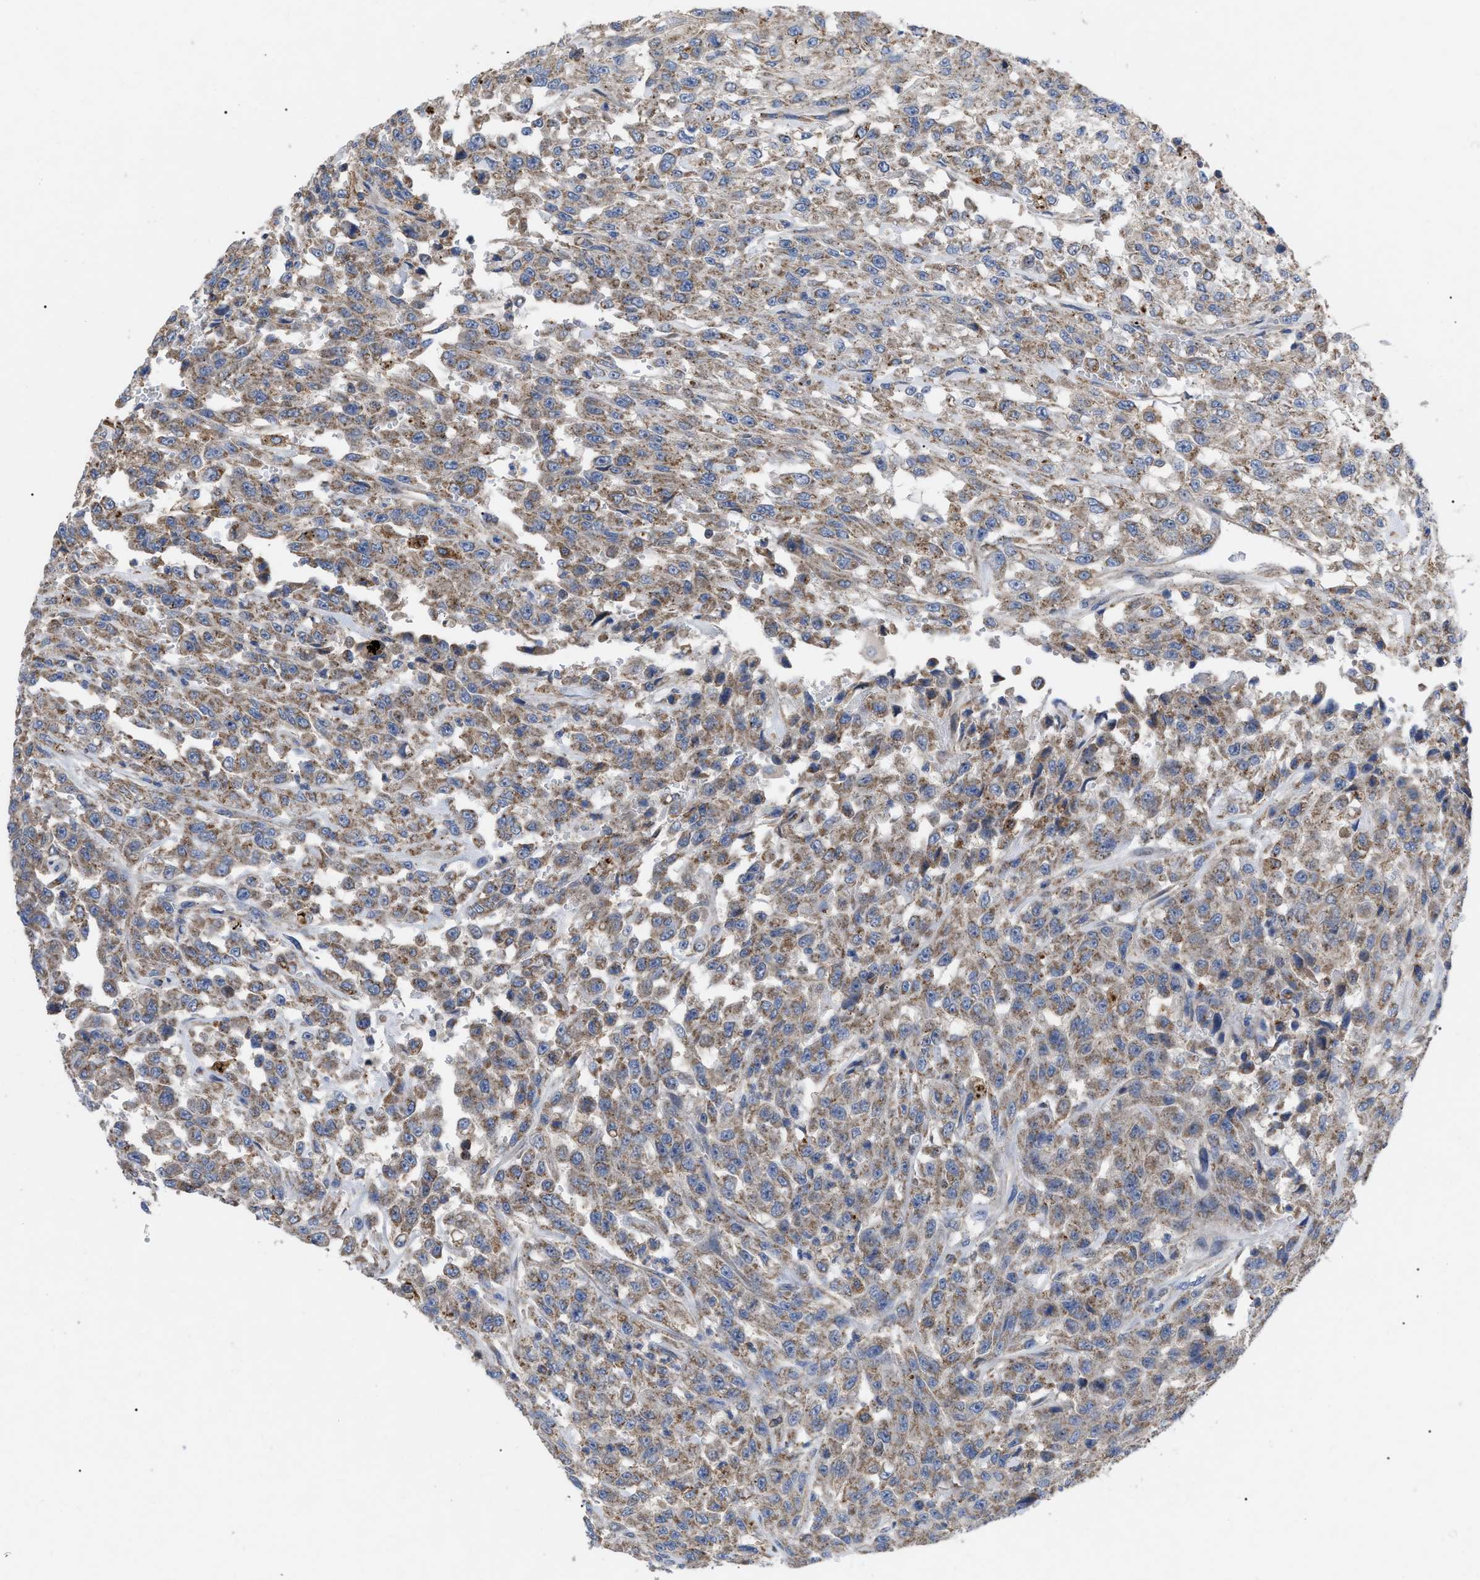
{"staining": {"intensity": "weak", "quantity": ">75%", "location": "cytoplasmic/membranous"}, "tissue": "urothelial cancer", "cell_type": "Tumor cells", "image_type": "cancer", "snomed": [{"axis": "morphology", "description": "Urothelial carcinoma, High grade"}, {"axis": "topography", "description": "Urinary bladder"}], "caption": "Tumor cells show low levels of weak cytoplasmic/membranous expression in approximately >75% of cells in human high-grade urothelial carcinoma. The protein is shown in brown color, while the nuclei are stained blue.", "gene": "FAM171A2", "patient": {"sex": "male", "age": 46}}